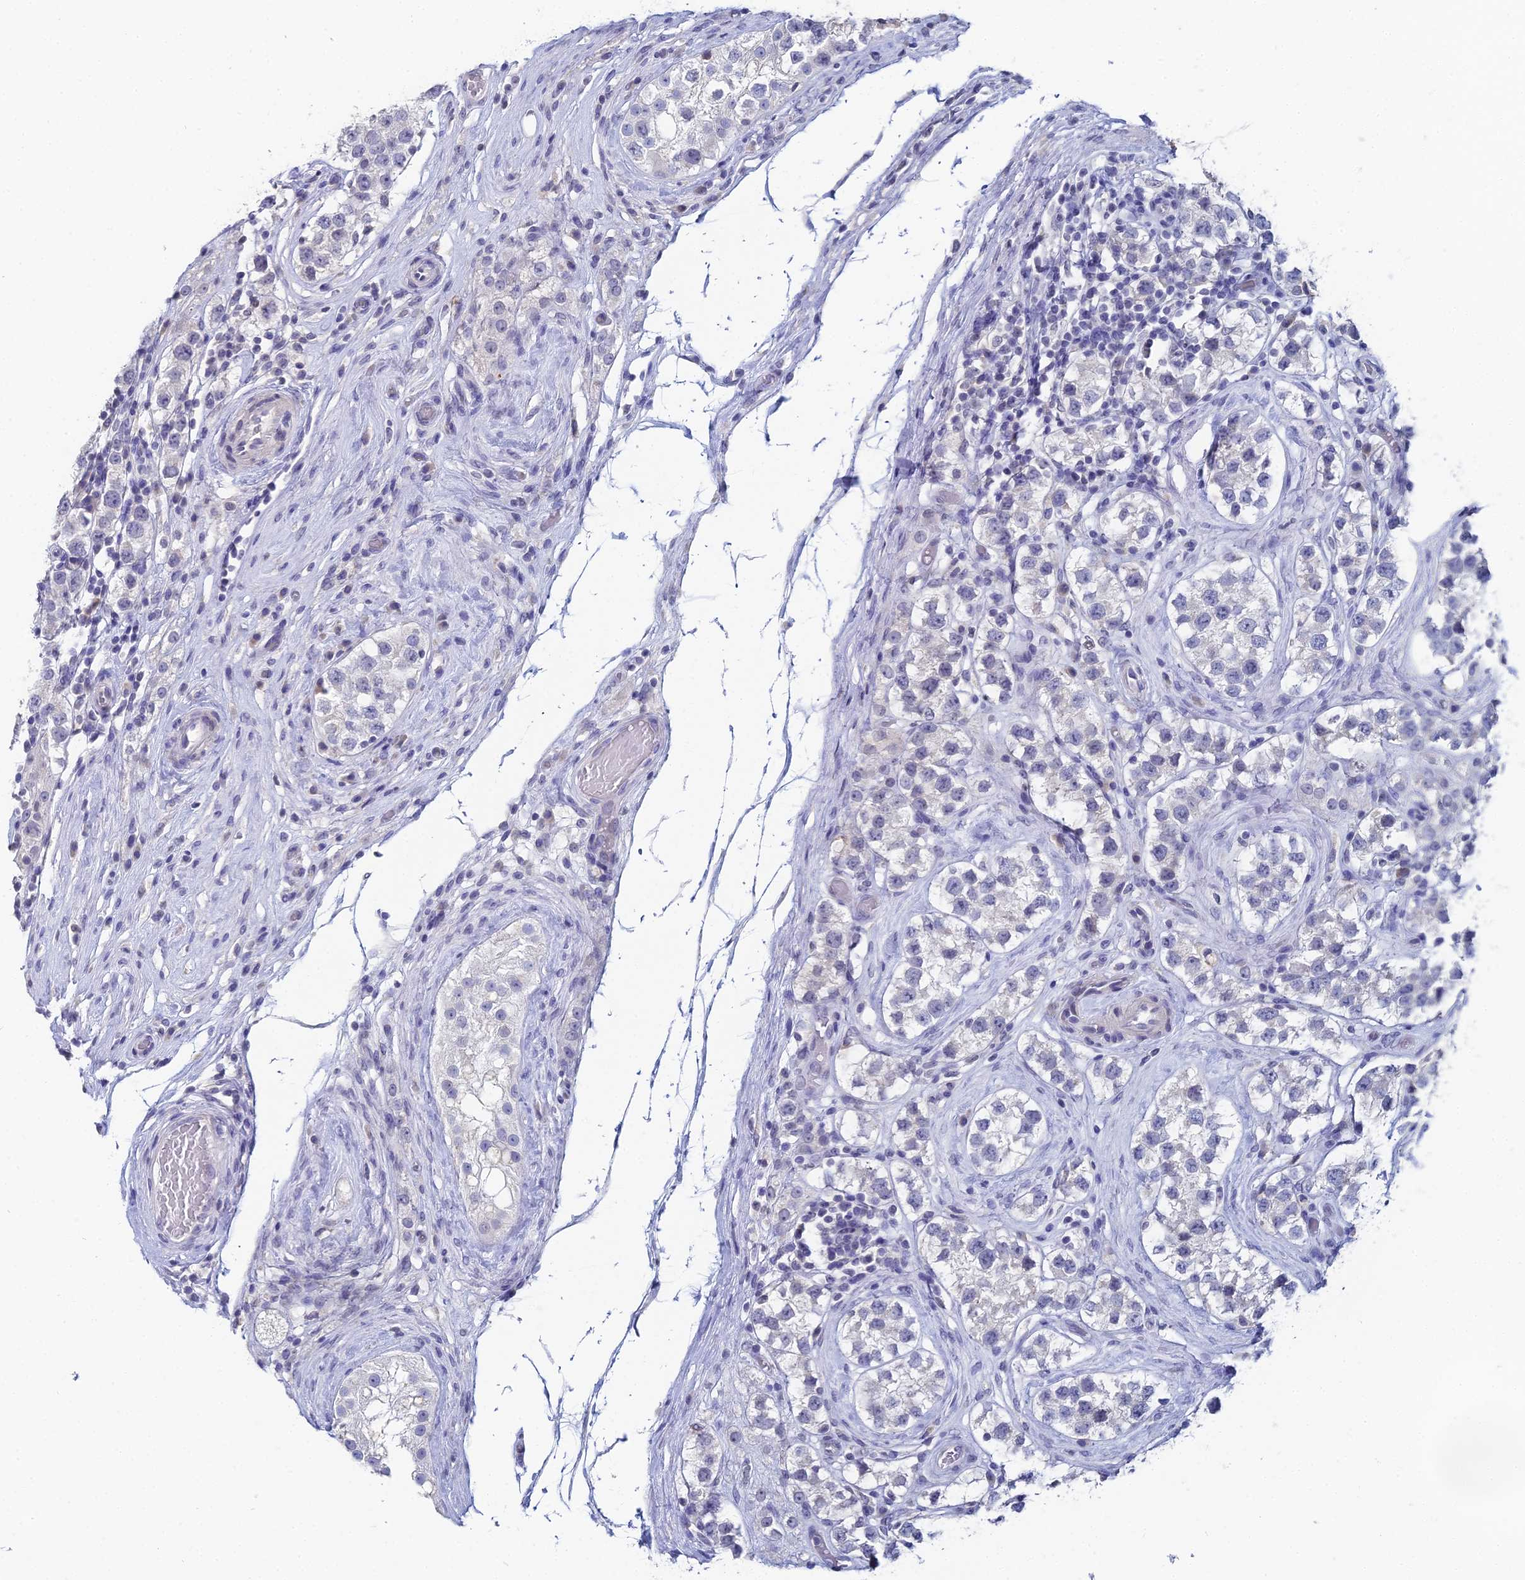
{"staining": {"intensity": "negative", "quantity": "none", "location": "none"}, "tissue": "testis cancer", "cell_type": "Tumor cells", "image_type": "cancer", "snomed": [{"axis": "morphology", "description": "Seminoma, NOS"}, {"axis": "topography", "description": "Testis"}], "caption": "The histopathology image reveals no significant expression in tumor cells of testis seminoma. The staining is performed using DAB brown chromogen with nuclei counter-stained in using hematoxylin.", "gene": "PRR22", "patient": {"sex": "male", "age": 34}}